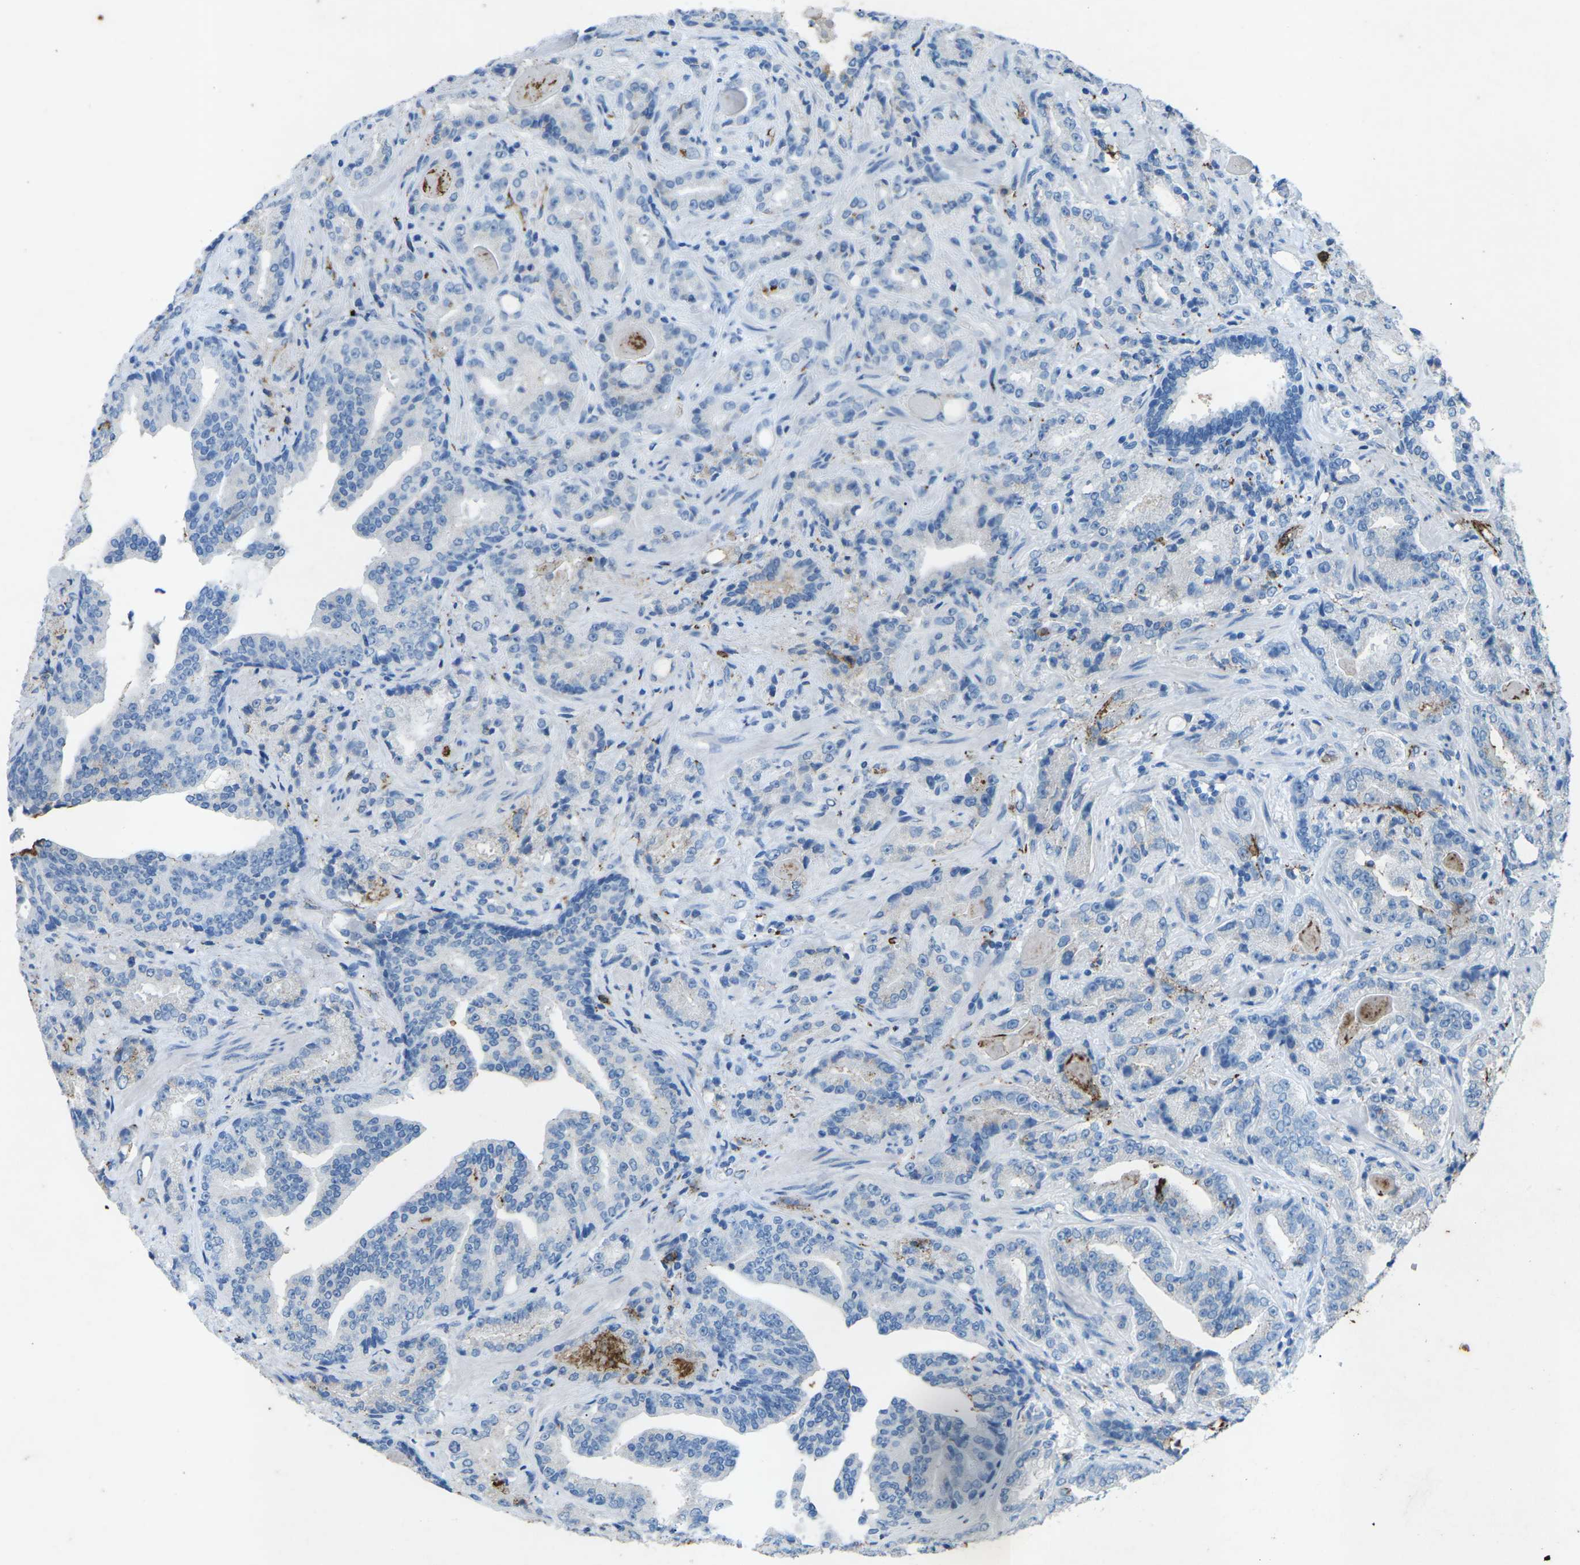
{"staining": {"intensity": "negative", "quantity": "none", "location": "none"}, "tissue": "prostate cancer", "cell_type": "Tumor cells", "image_type": "cancer", "snomed": [{"axis": "morphology", "description": "Adenocarcinoma, Low grade"}, {"axis": "topography", "description": "Prostate"}], "caption": "A histopathology image of prostate cancer stained for a protein exhibits no brown staining in tumor cells.", "gene": "CTAGE1", "patient": {"sex": "male", "age": 60}}